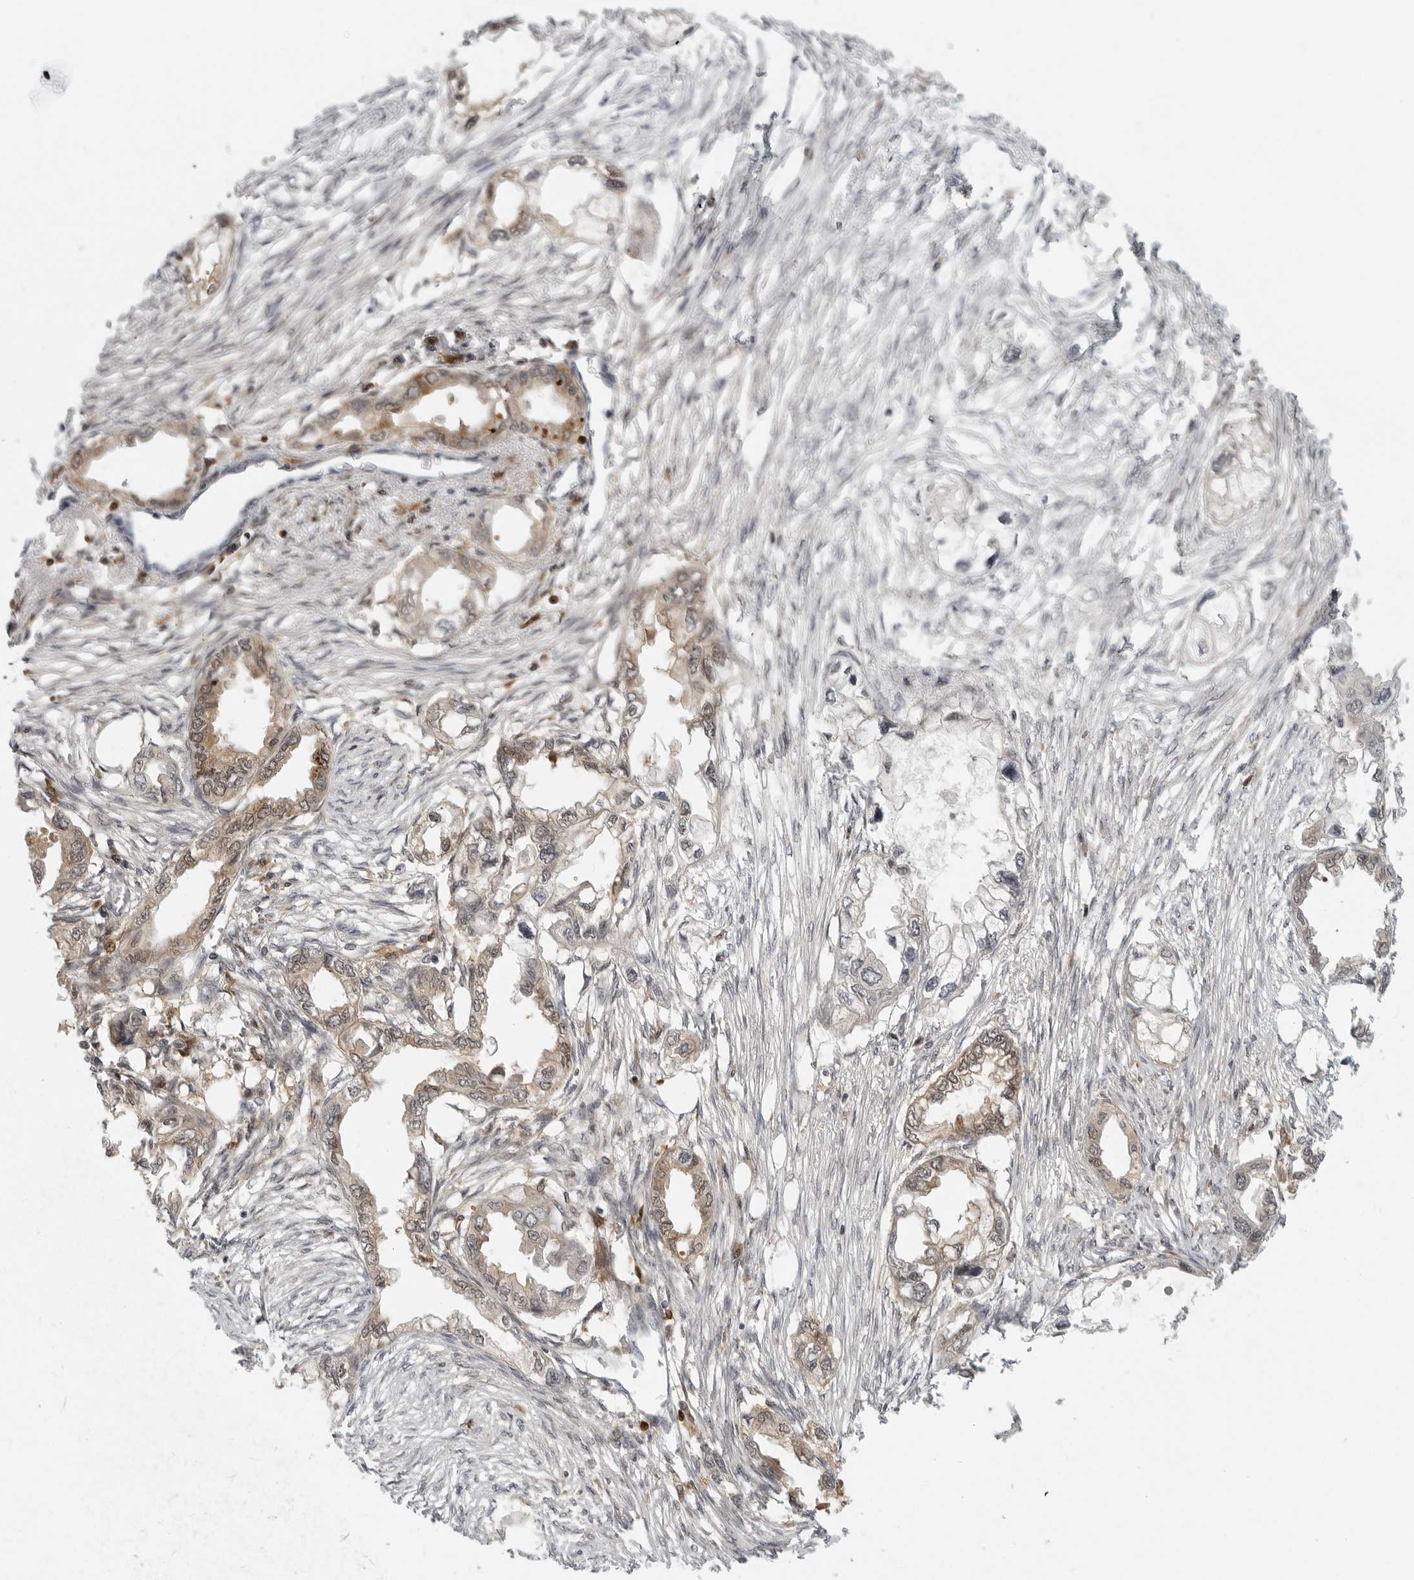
{"staining": {"intensity": "weak", "quantity": "25%-75%", "location": "cytoplasmic/membranous"}, "tissue": "endometrial cancer", "cell_type": "Tumor cells", "image_type": "cancer", "snomed": [{"axis": "morphology", "description": "Adenocarcinoma, NOS"}, {"axis": "morphology", "description": "Adenocarcinoma, metastatic, NOS"}, {"axis": "topography", "description": "Adipose tissue"}, {"axis": "topography", "description": "Endometrium"}], "caption": "Tumor cells exhibit weak cytoplasmic/membranous expression in approximately 25%-75% of cells in endometrial cancer (adenocarcinoma).", "gene": "CTIF", "patient": {"sex": "female", "age": 67}}